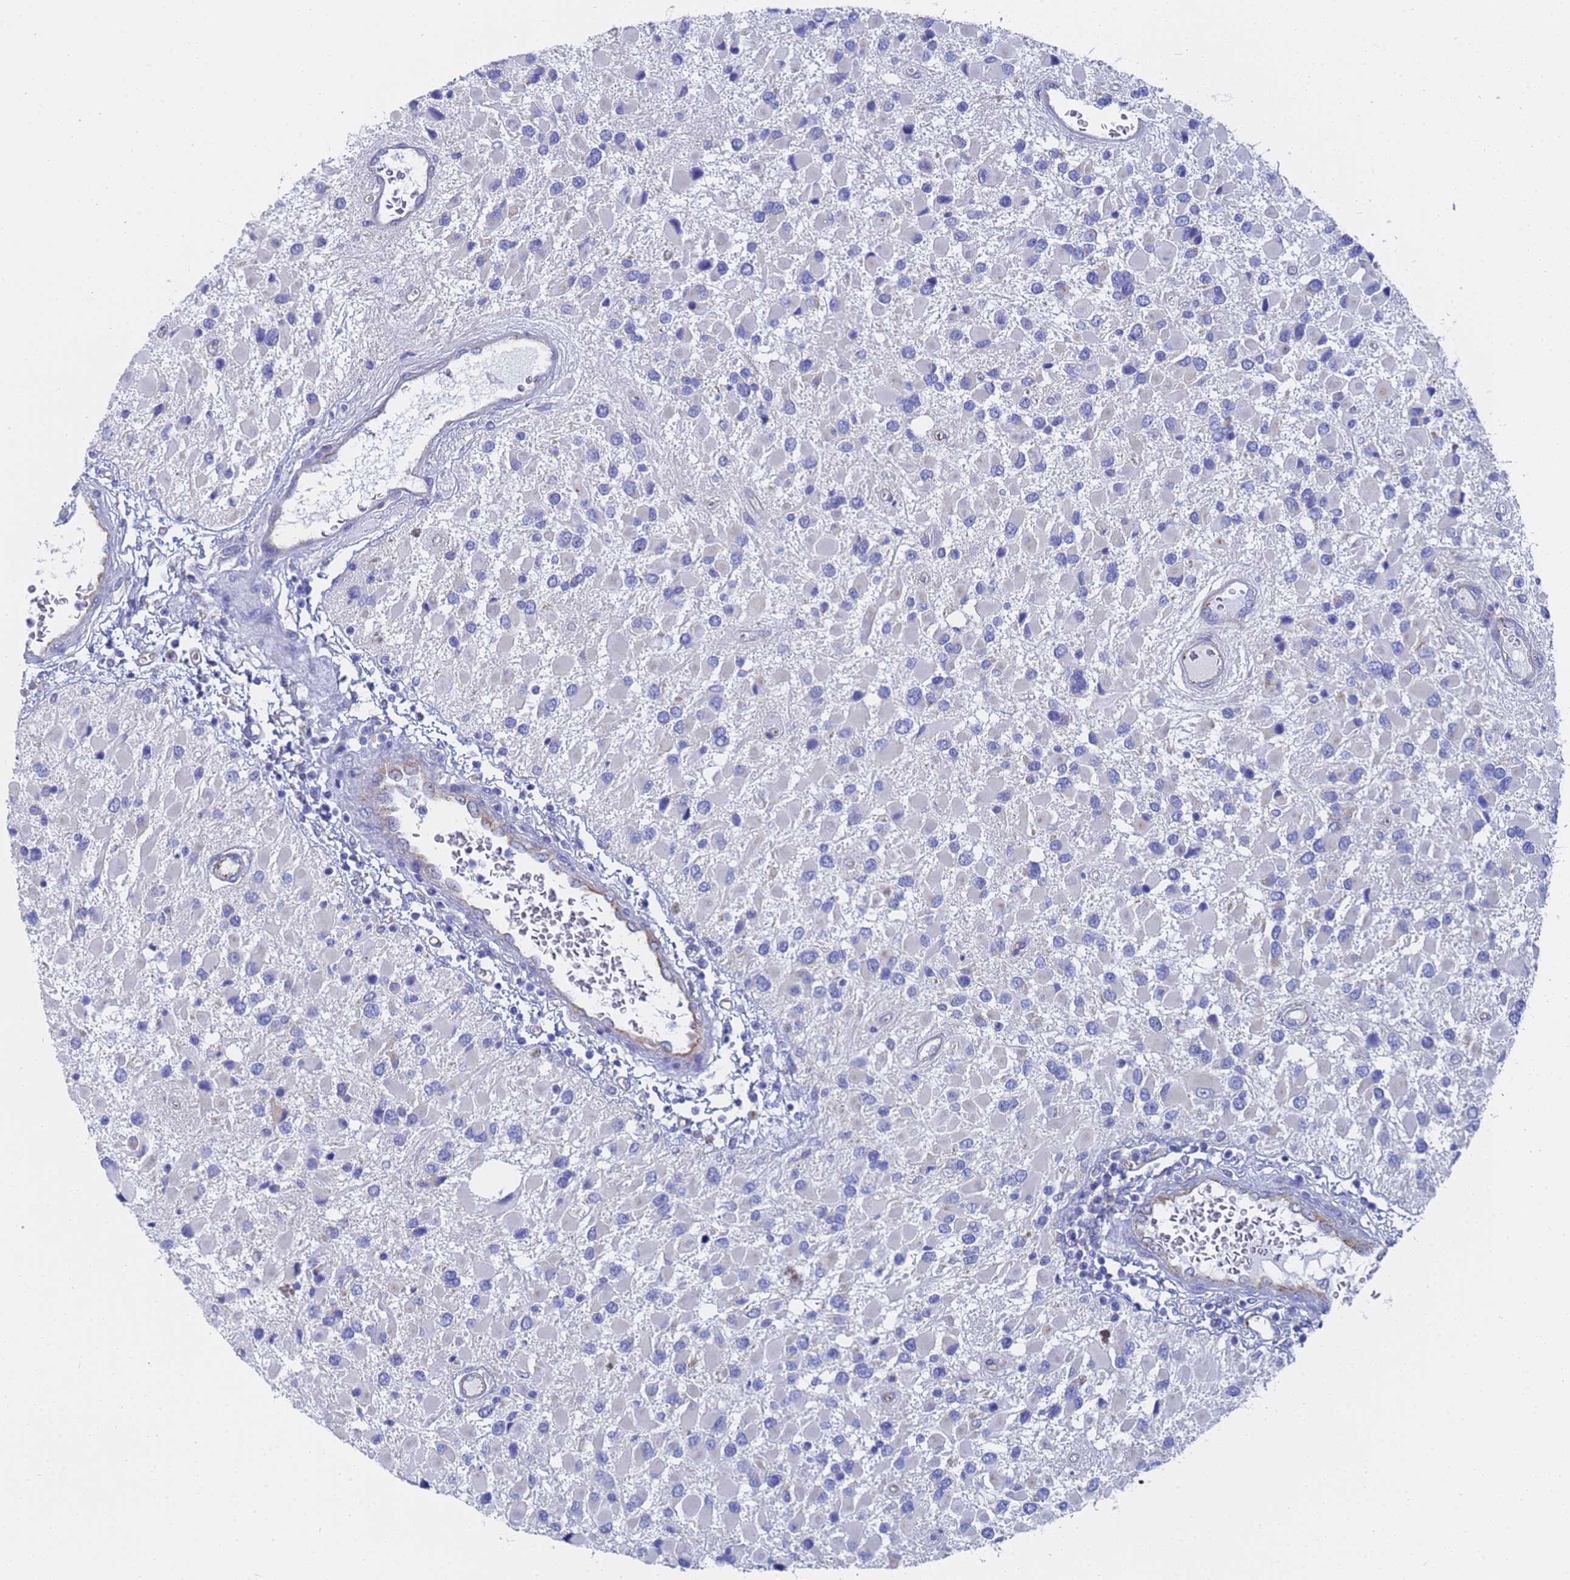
{"staining": {"intensity": "negative", "quantity": "none", "location": "none"}, "tissue": "glioma", "cell_type": "Tumor cells", "image_type": "cancer", "snomed": [{"axis": "morphology", "description": "Glioma, malignant, High grade"}, {"axis": "topography", "description": "Brain"}], "caption": "Human glioma stained for a protein using IHC shows no positivity in tumor cells.", "gene": "TM4SF4", "patient": {"sex": "male", "age": 53}}